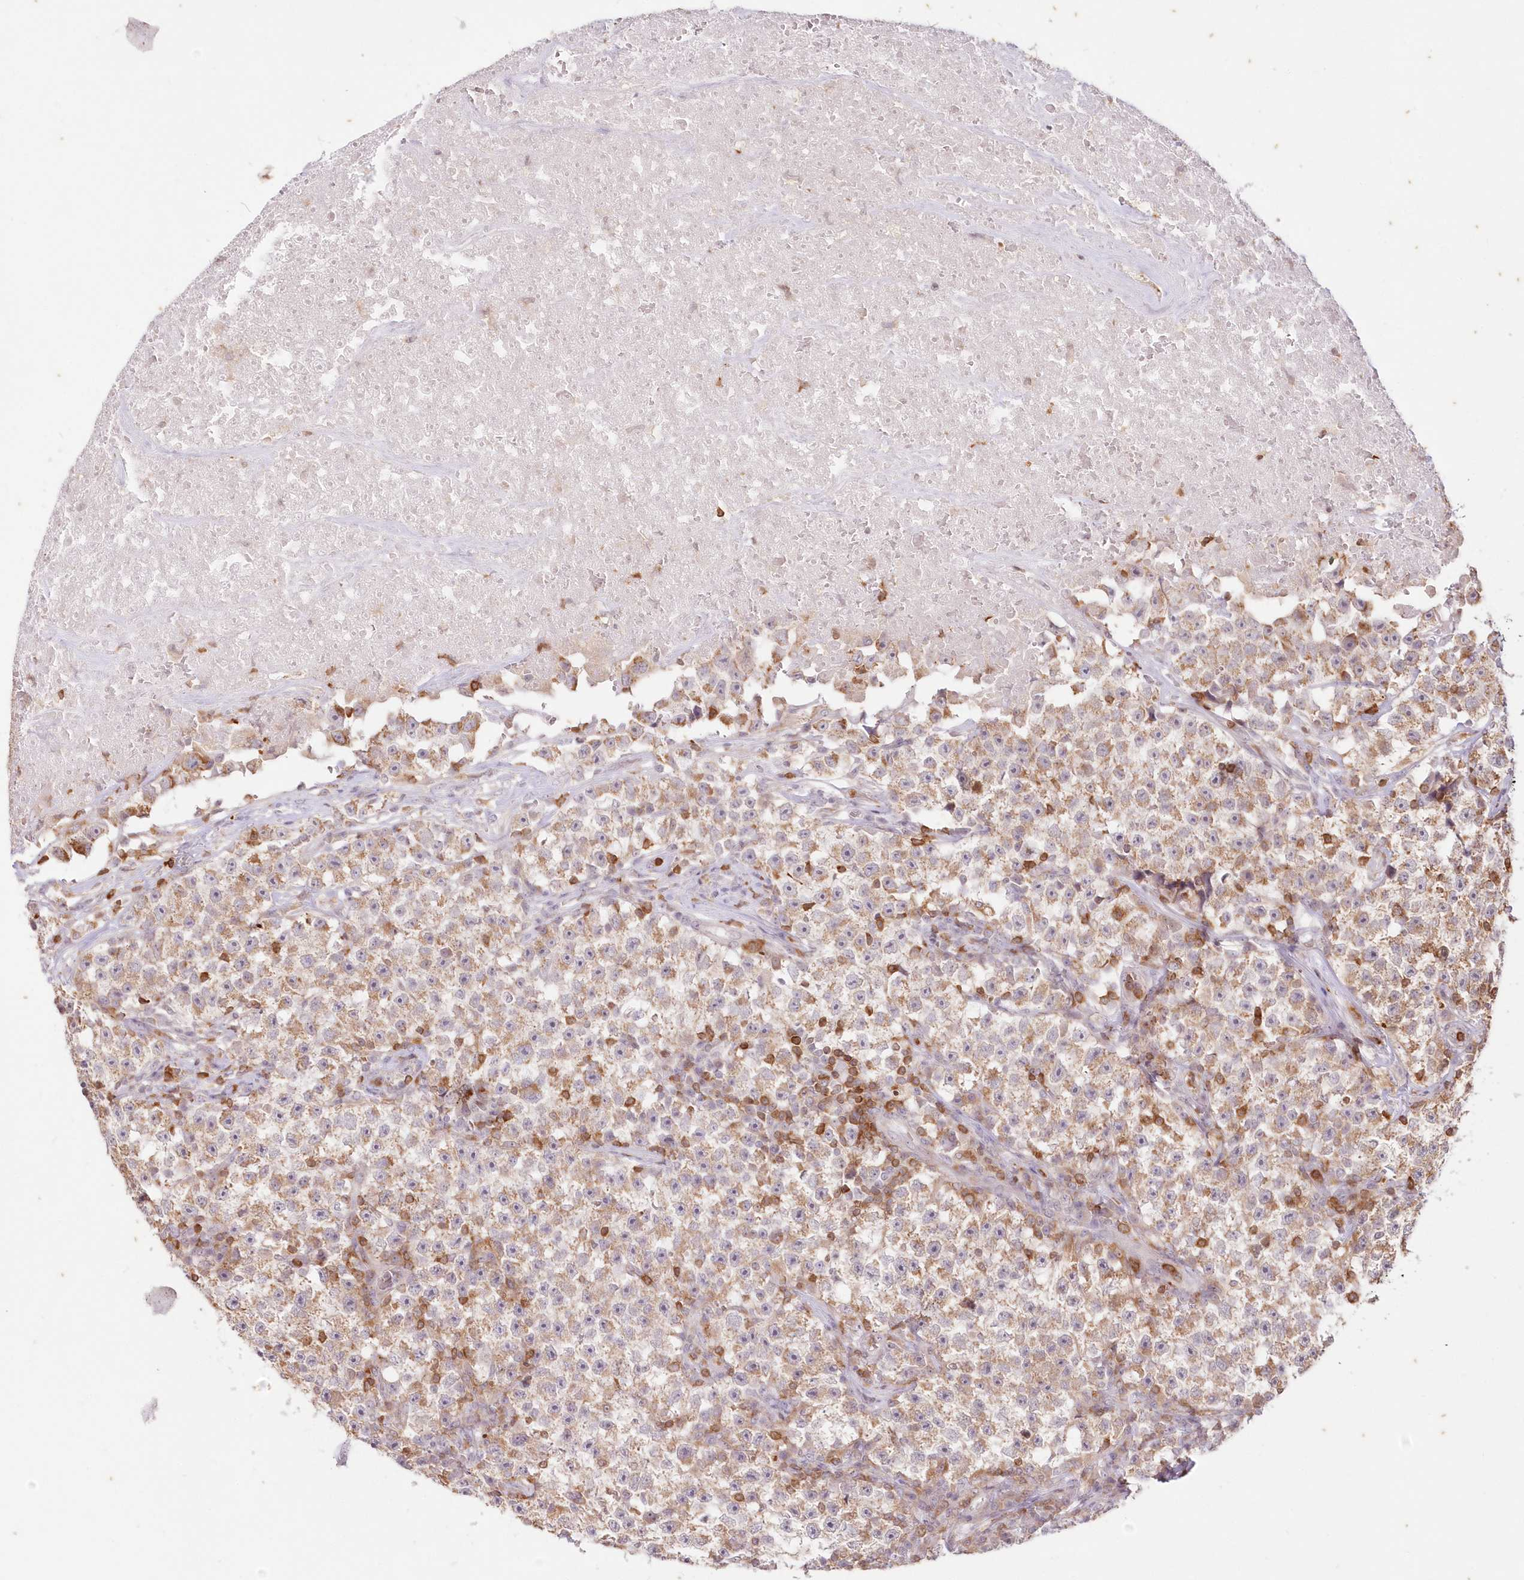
{"staining": {"intensity": "weak", "quantity": ">75%", "location": "cytoplasmic/membranous"}, "tissue": "testis cancer", "cell_type": "Tumor cells", "image_type": "cancer", "snomed": [{"axis": "morphology", "description": "Seminoma, NOS"}, {"axis": "topography", "description": "Testis"}], "caption": "Protein expression analysis of testis cancer (seminoma) shows weak cytoplasmic/membranous positivity in approximately >75% of tumor cells.", "gene": "MTMR3", "patient": {"sex": "male", "age": 22}}